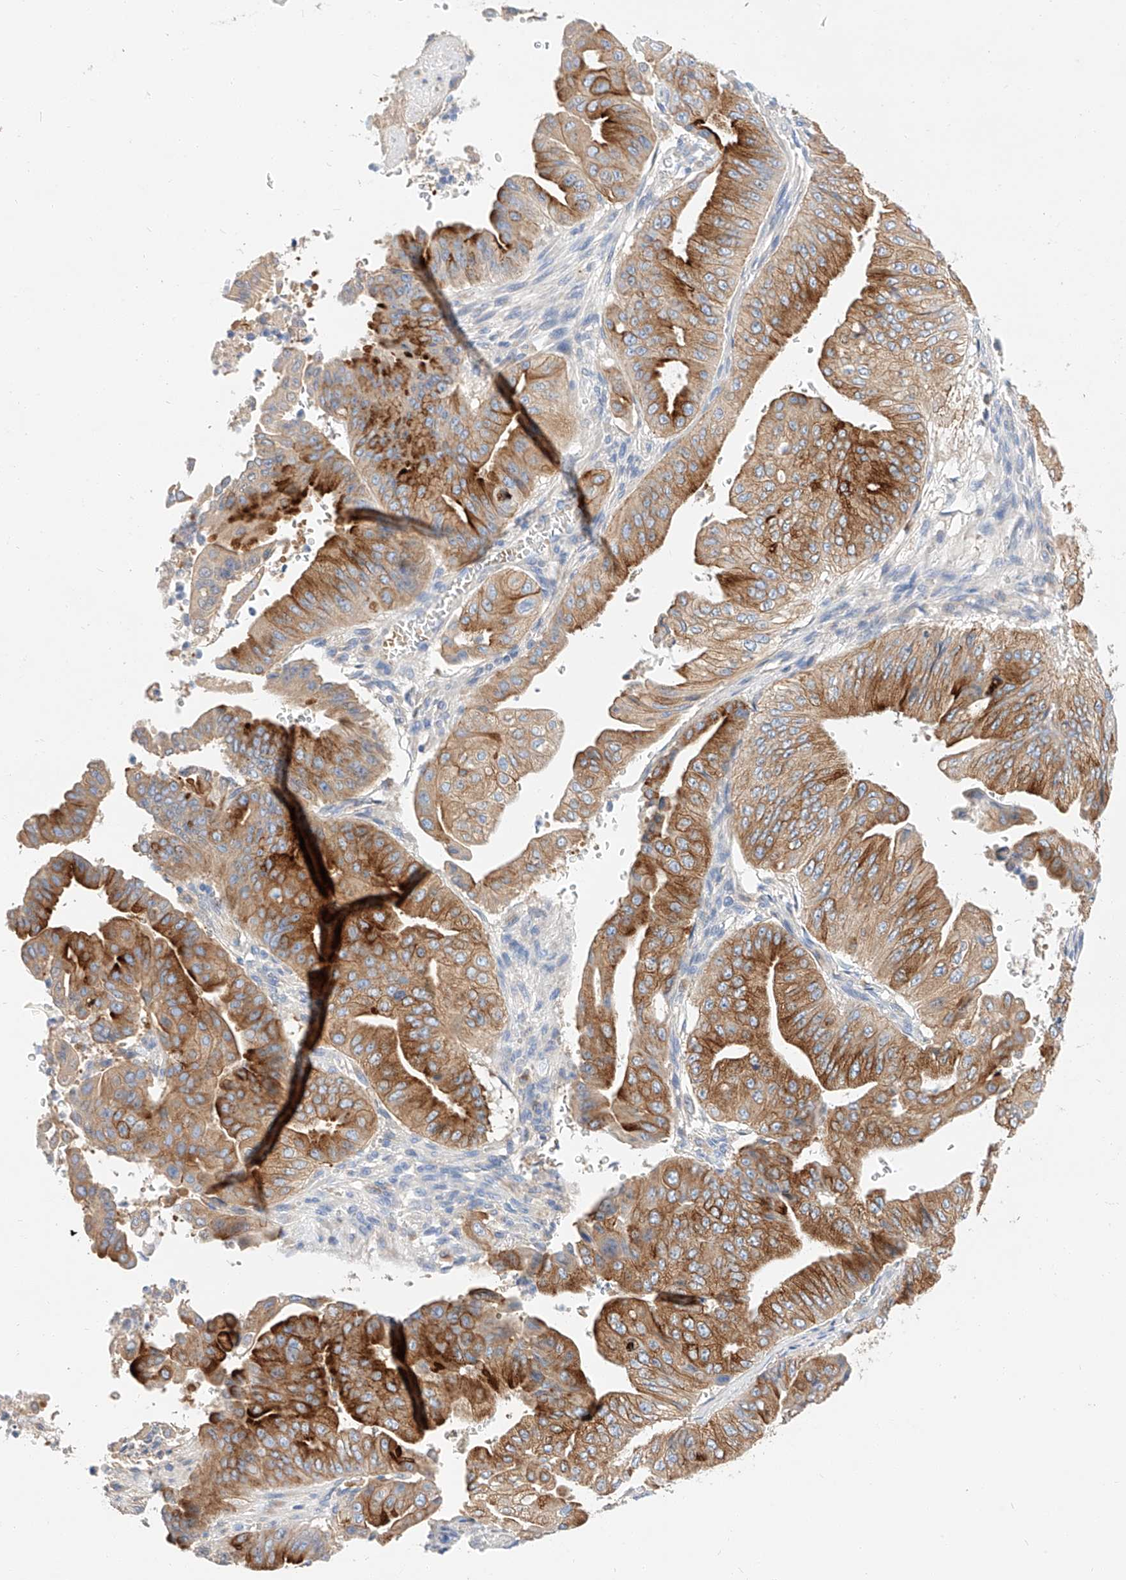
{"staining": {"intensity": "moderate", "quantity": ">75%", "location": "cytoplasmic/membranous"}, "tissue": "pancreatic cancer", "cell_type": "Tumor cells", "image_type": "cancer", "snomed": [{"axis": "morphology", "description": "Adenocarcinoma, NOS"}, {"axis": "topography", "description": "Pancreas"}], "caption": "Pancreatic cancer (adenocarcinoma) stained with immunohistochemistry (IHC) displays moderate cytoplasmic/membranous expression in approximately >75% of tumor cells.", "gene": "MAP7", "patient": {"sex": "female", "age": 77}}